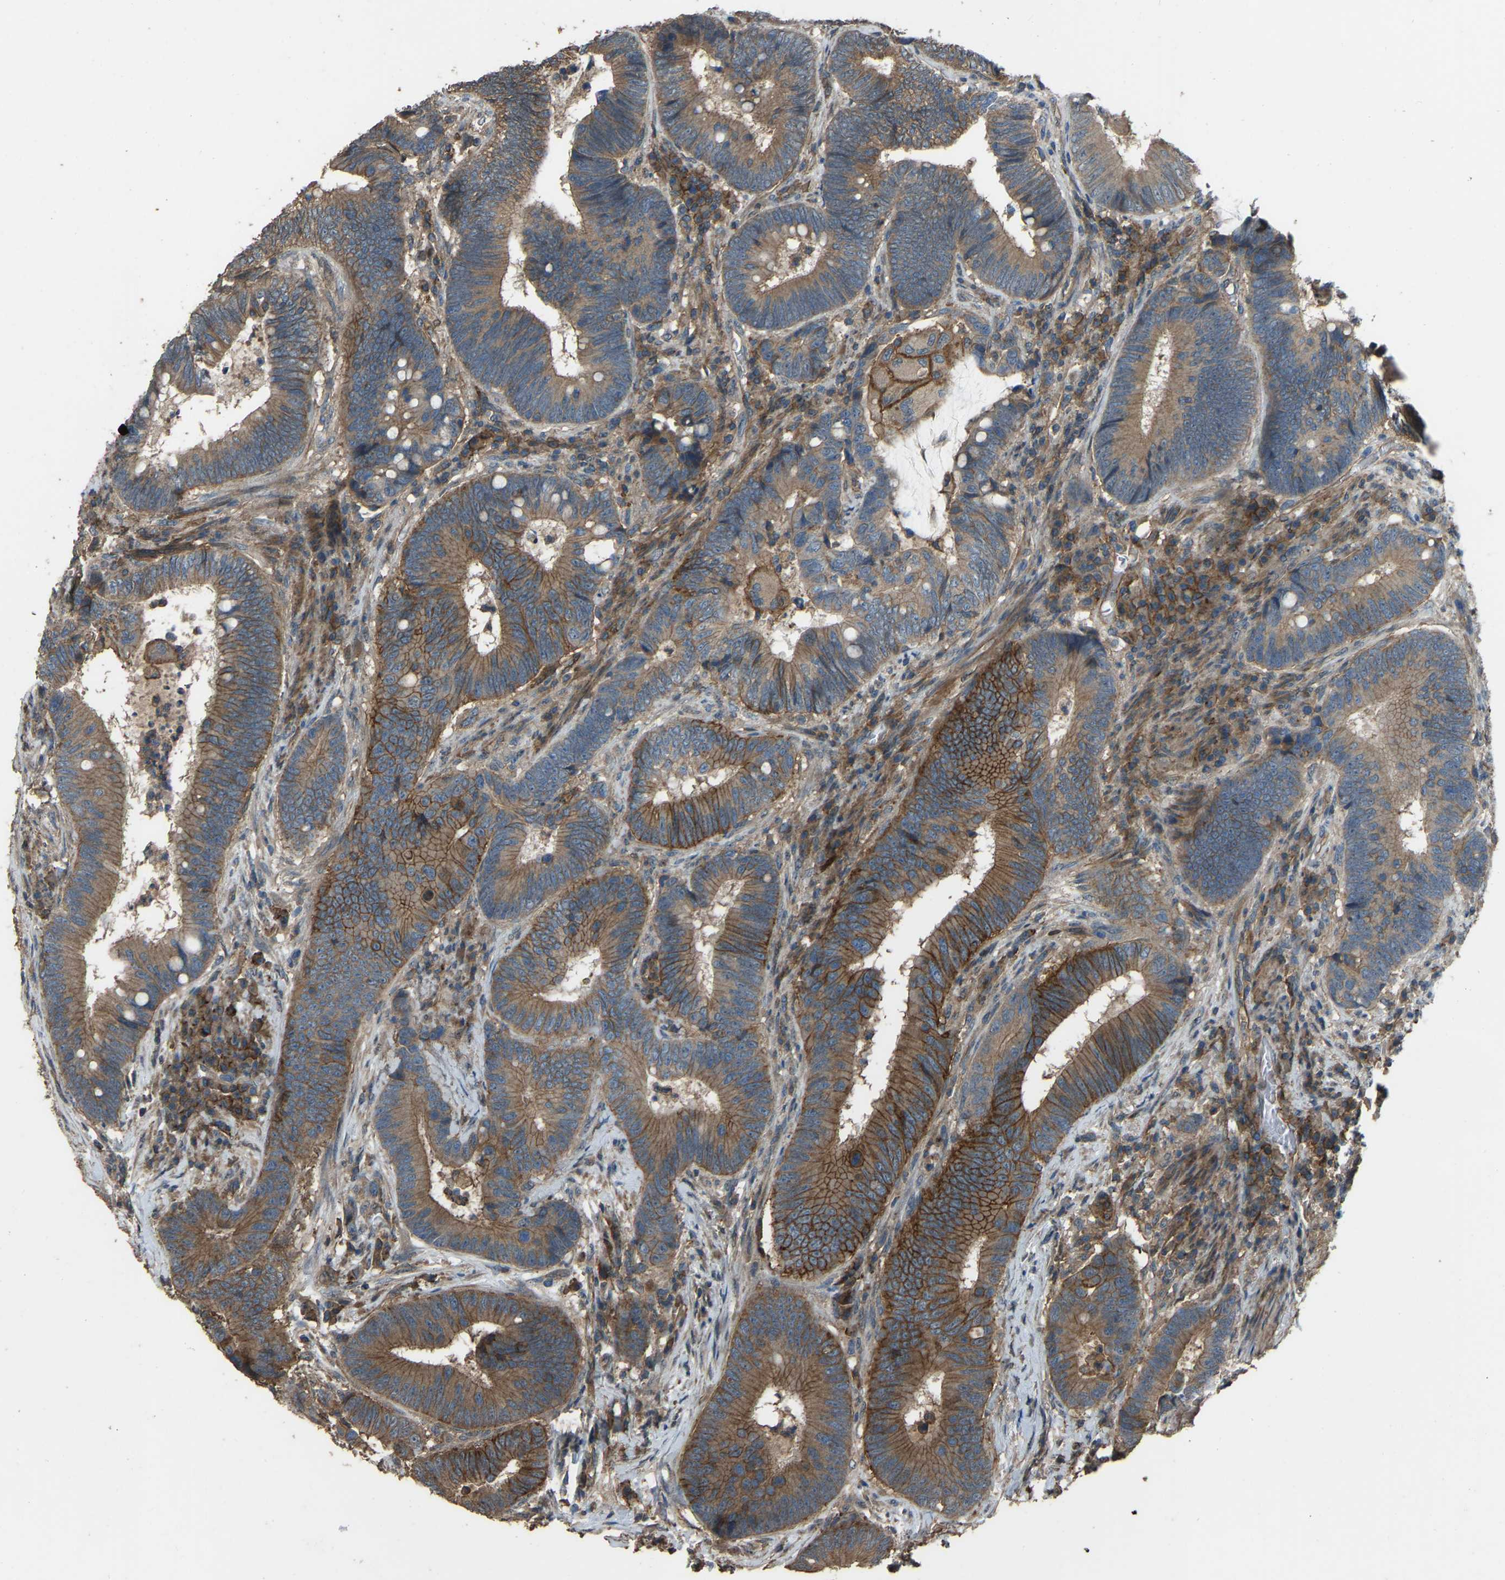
{"staining": {"intensity": "moderate", "quantity": ">75%", "location": "cytoplasmic/membranous"}, "tissue": "colorectal cancer", "cell_type": "Tumor cells", "image_type": "cancer", "snomed": [{"axis": "morphology", "description": "Adenocarcinoma, NOS"}, {"axis": "topography", "description": "Rectum"}, {"axis": "topography", "description": "Anal"}], "caption": "Brown immunohistochemical staining in human colorectal cancer displays moderate cytoplasmic/membranous expression in about >75% of tumor cells.", "gene": "SLC4A2", "patient": {"sex": "female", "age": 89}}